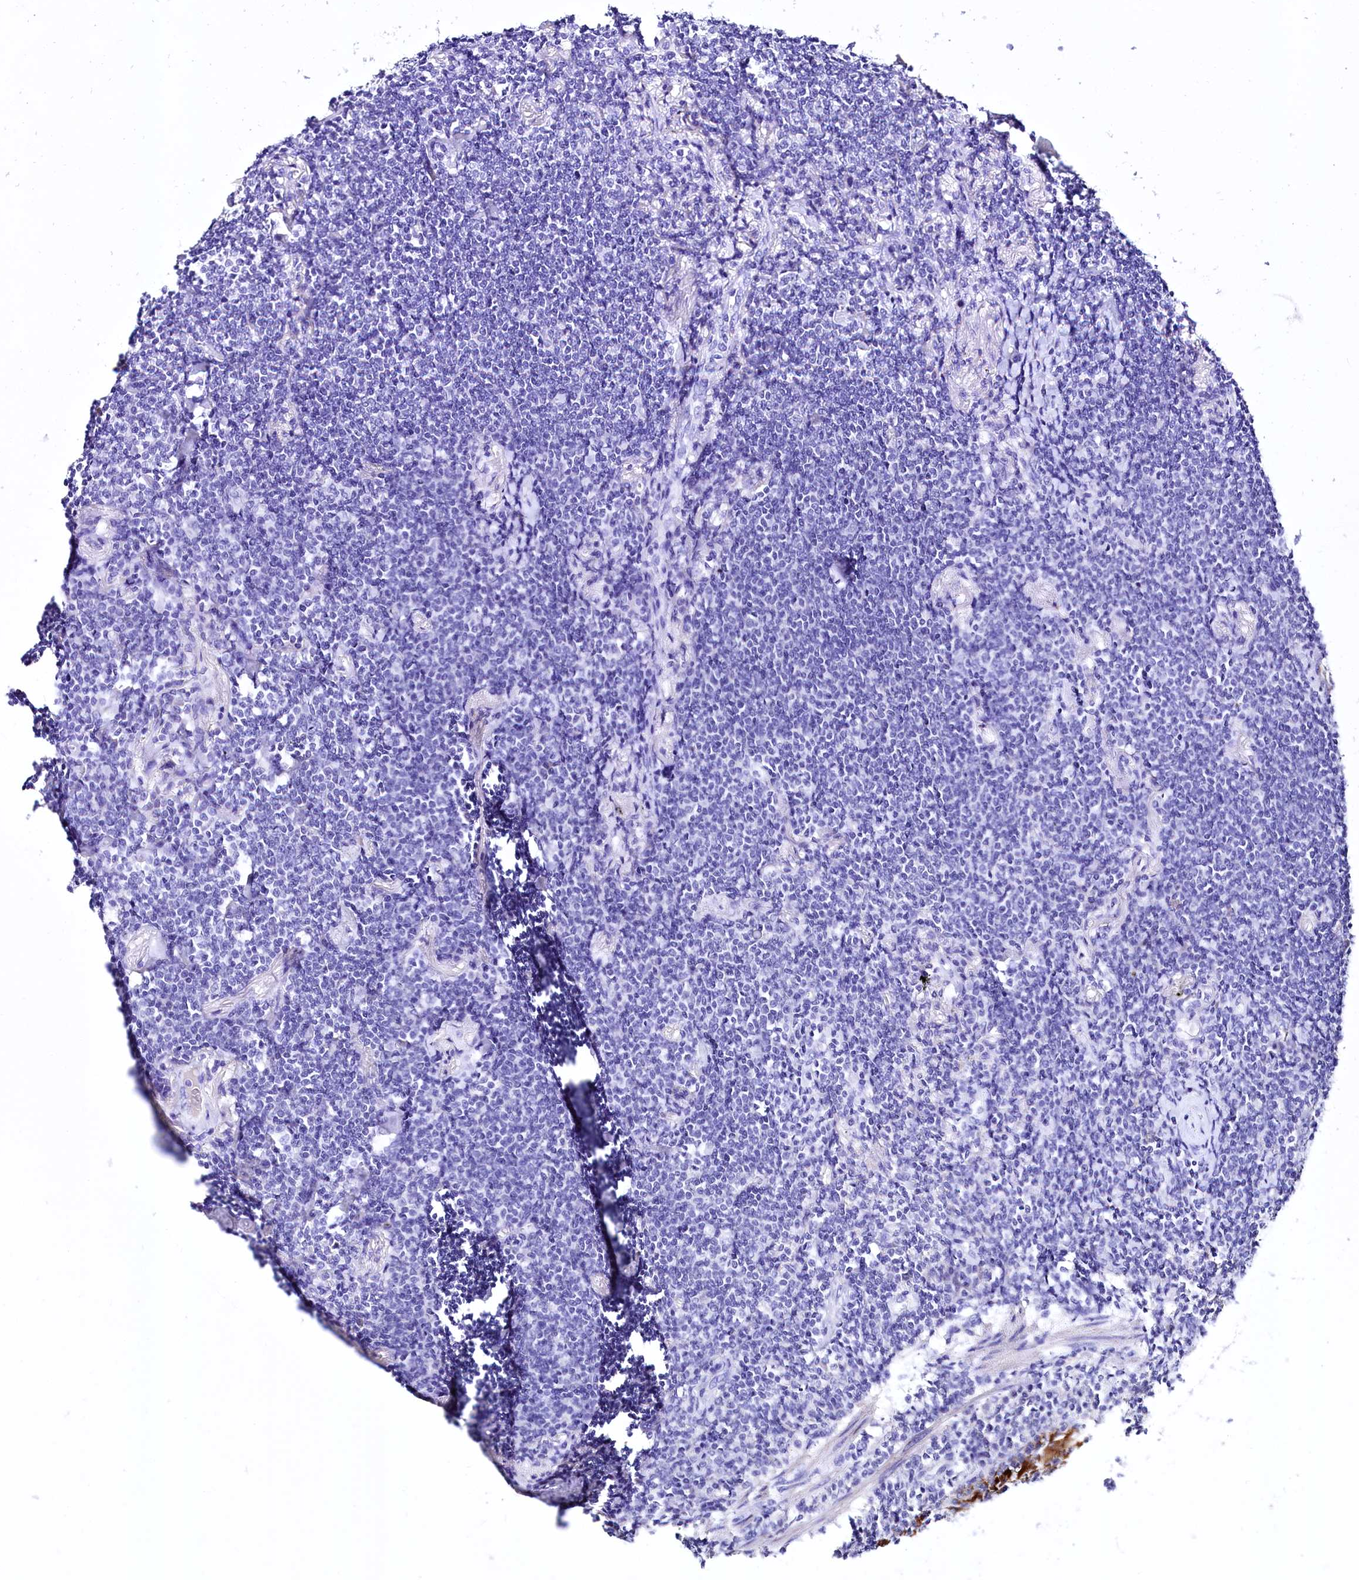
{"staining": {"intensity": "negative", "quantity": "none", "location": "none"}, "tissue": "lymphoma", "cell_type": "Tumor cells", "image_type": "cancer", "snomed": [{"axis": "morphology", "description": "Malignant lymphoma, non-Hodgkin's type, Low grade"}, {"axis": "topography", "description": "Lung"}], "caption": "A histopathology image of low-grade malignant lymphoma, non-Hodgkin's type stained for a protein reveals no brown staining in tumor cells.", "gene": "A2ML1", "patient": {"sex": "female", "age": 71}}